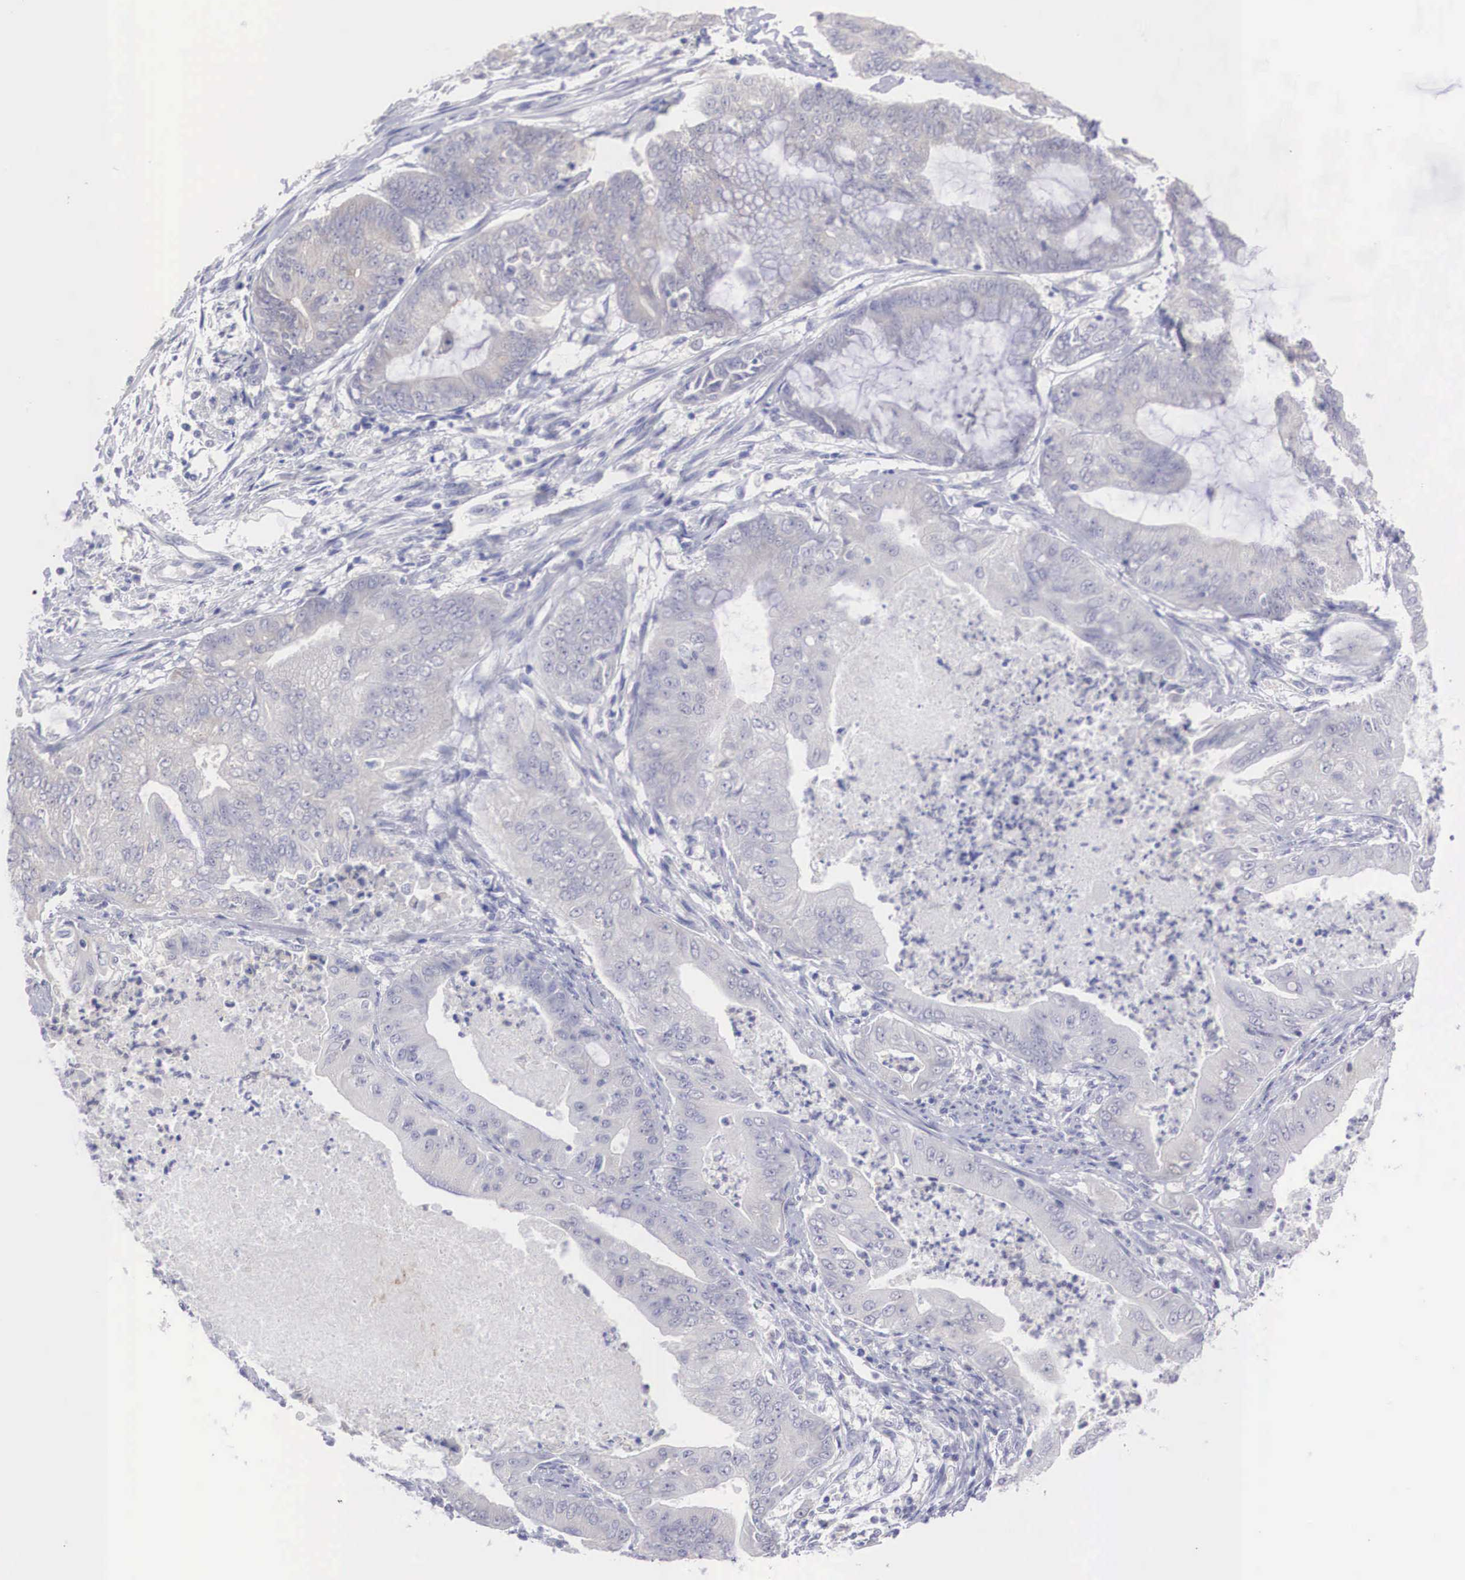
{"staining": {"intensity": "weak", "quantity": "25%-75%", "location": "cytoplasmic/membranous"}, "tissue": "endometrial cancer", "cell_type": "Tumor cells", "image_type": "cancer", "snomed": [{"axis": "morphology", "description": "Adenocarcinoma, NOS"}, {"axis": "topography", "description": "Endometrium"}], "caption": "Protein staining of adenocarcinoma (endometrial) tissue reveals weak cytoplasmic/membranous staining in approximately 25%-75% of tumor cells.", "gene": "REPS2", "patient": {"sex": "female", "age": 63}}